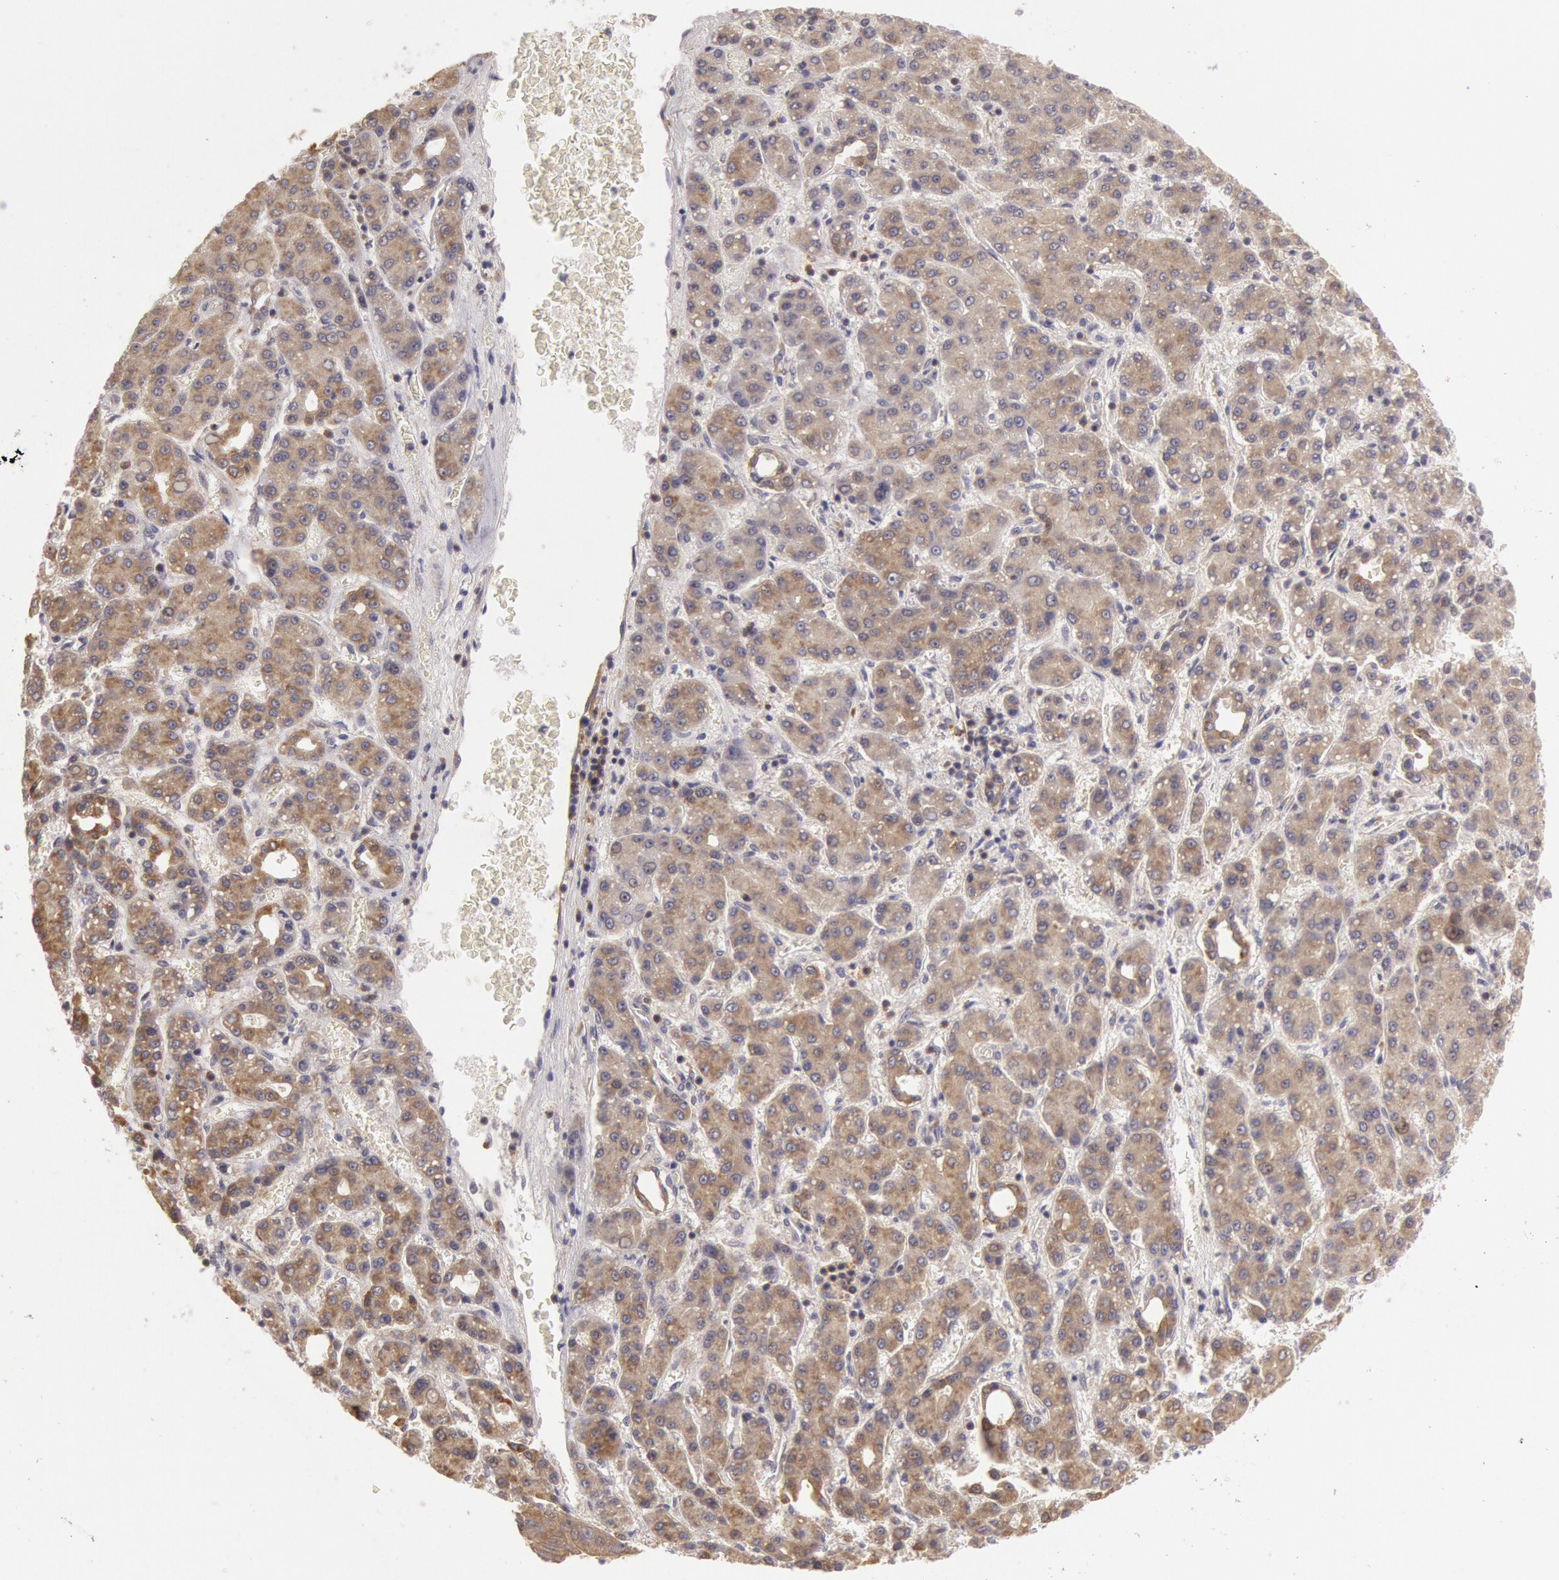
{"staining": {"intensity": "moderate", "quantity": ">75%", "location": "cytoplasmic/membranous"}, "tissue": "liver cancer", "cell_type": "Tumor cells", "image_type": "cancer", "snomed": [{"axis": "morphology", "description": "Carcinoma, Hepatocellular, NOS"}, {"axis": "topography", "description": "Liver"}], "caption": "Immunohistochemical staining of liver hepatocellular carcinoma demonstrates medium levels of moderate cytoplasmic/membranous staining in approximately >75% of tumor cells.", "gene": "NMT2", "patient": {"sex": "male", "age": 69}}